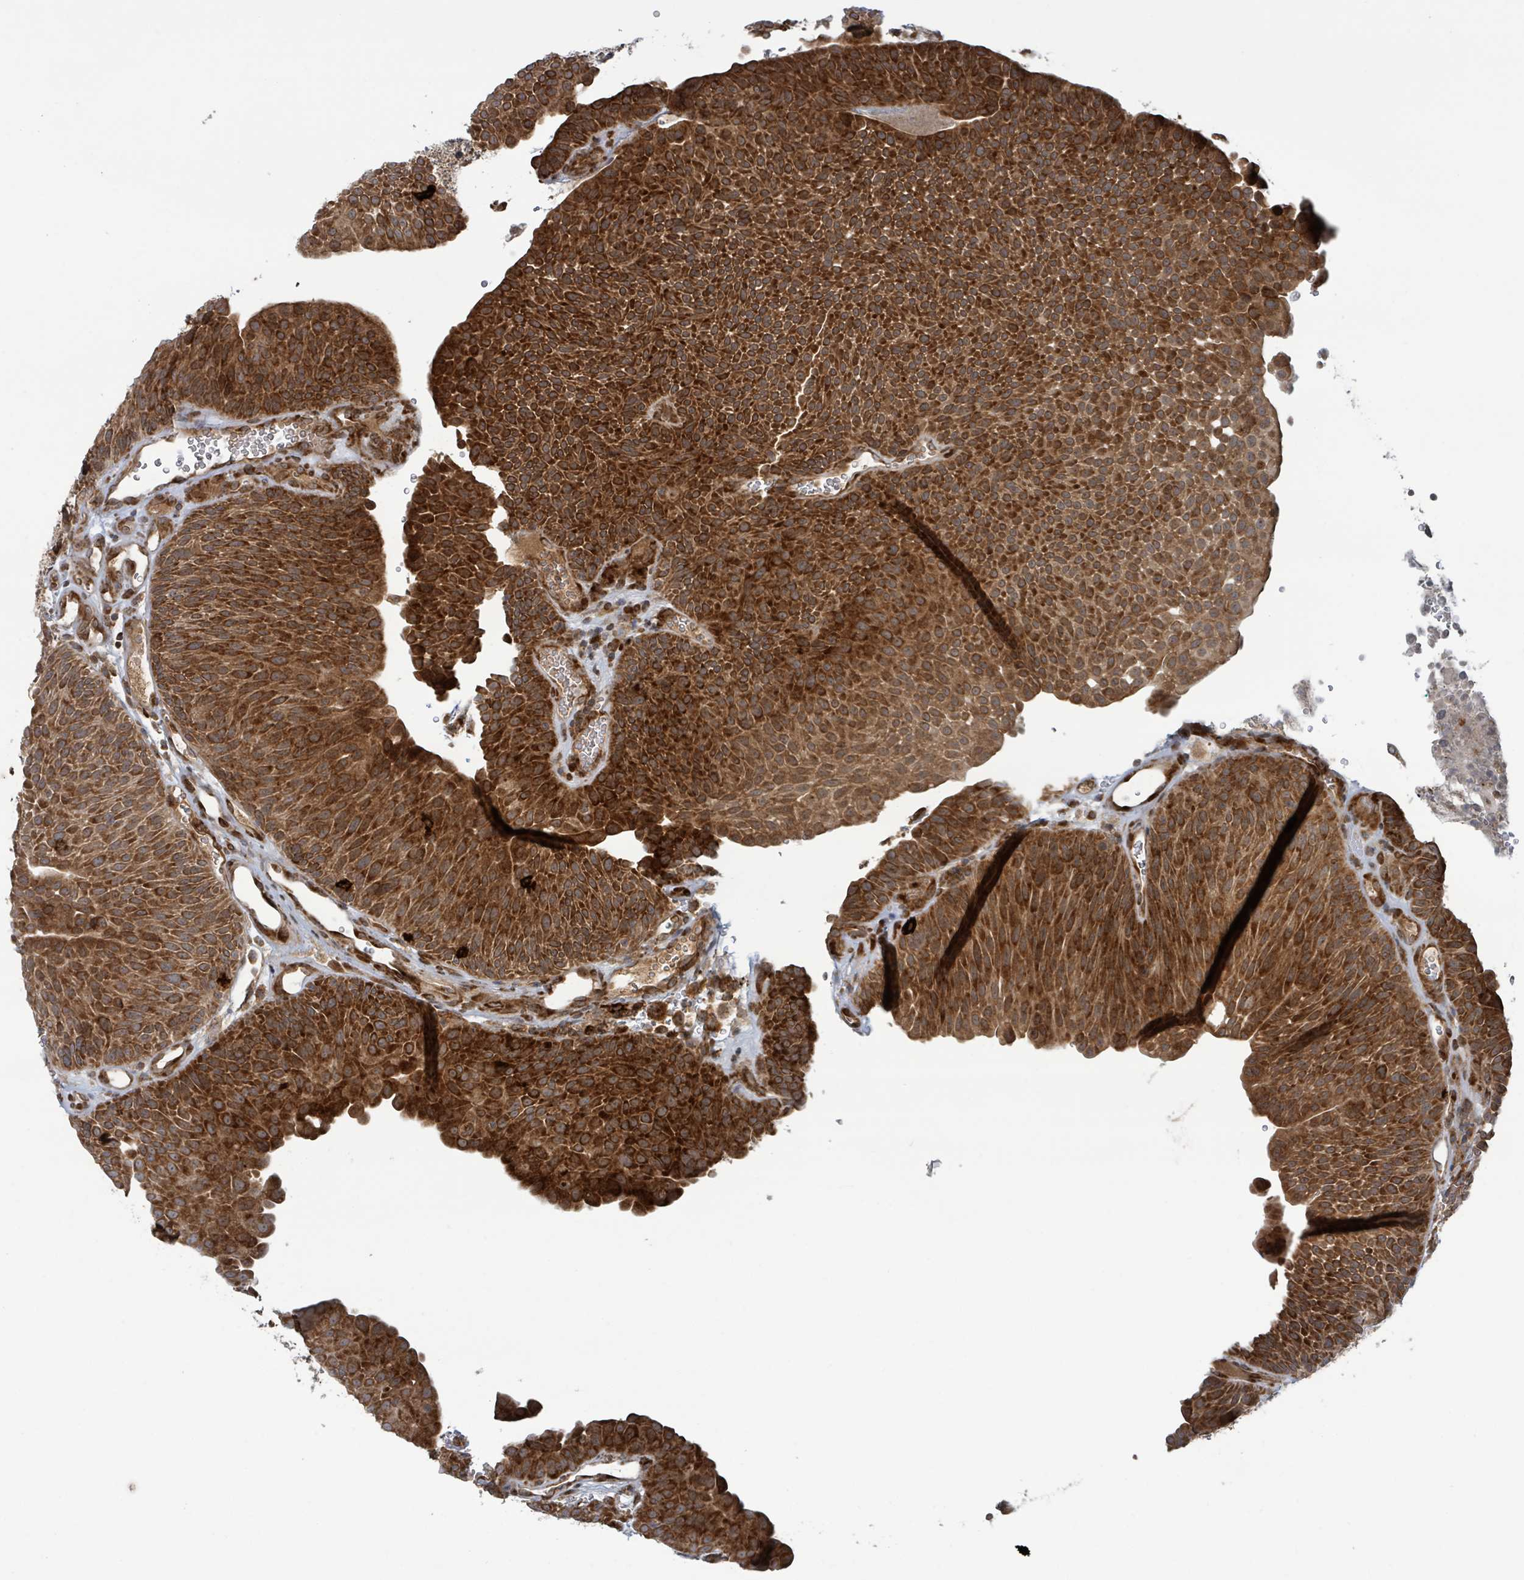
{"staining": {"intensity": "strong", "quantity": ">75%", "location": "cytoplasmic/membranous"}, "tissue": "urothelial cancer", "cell_type": "Tumor cells", "image_type": "cancer", "snomed": [{"axis": "morphology", "description": "Urothelial carcinoma, NOS"}, {"axis": "topography", "description": "Urinary bladder"}], "caption": "Immunohistochemistry of human urothelial cancer displays high levels of strong cytoplasmic/membranous expression in approximately >75% of tumor cells.", "gene": "OR51E1", "patient": {"sex": "male", "age": 67}}